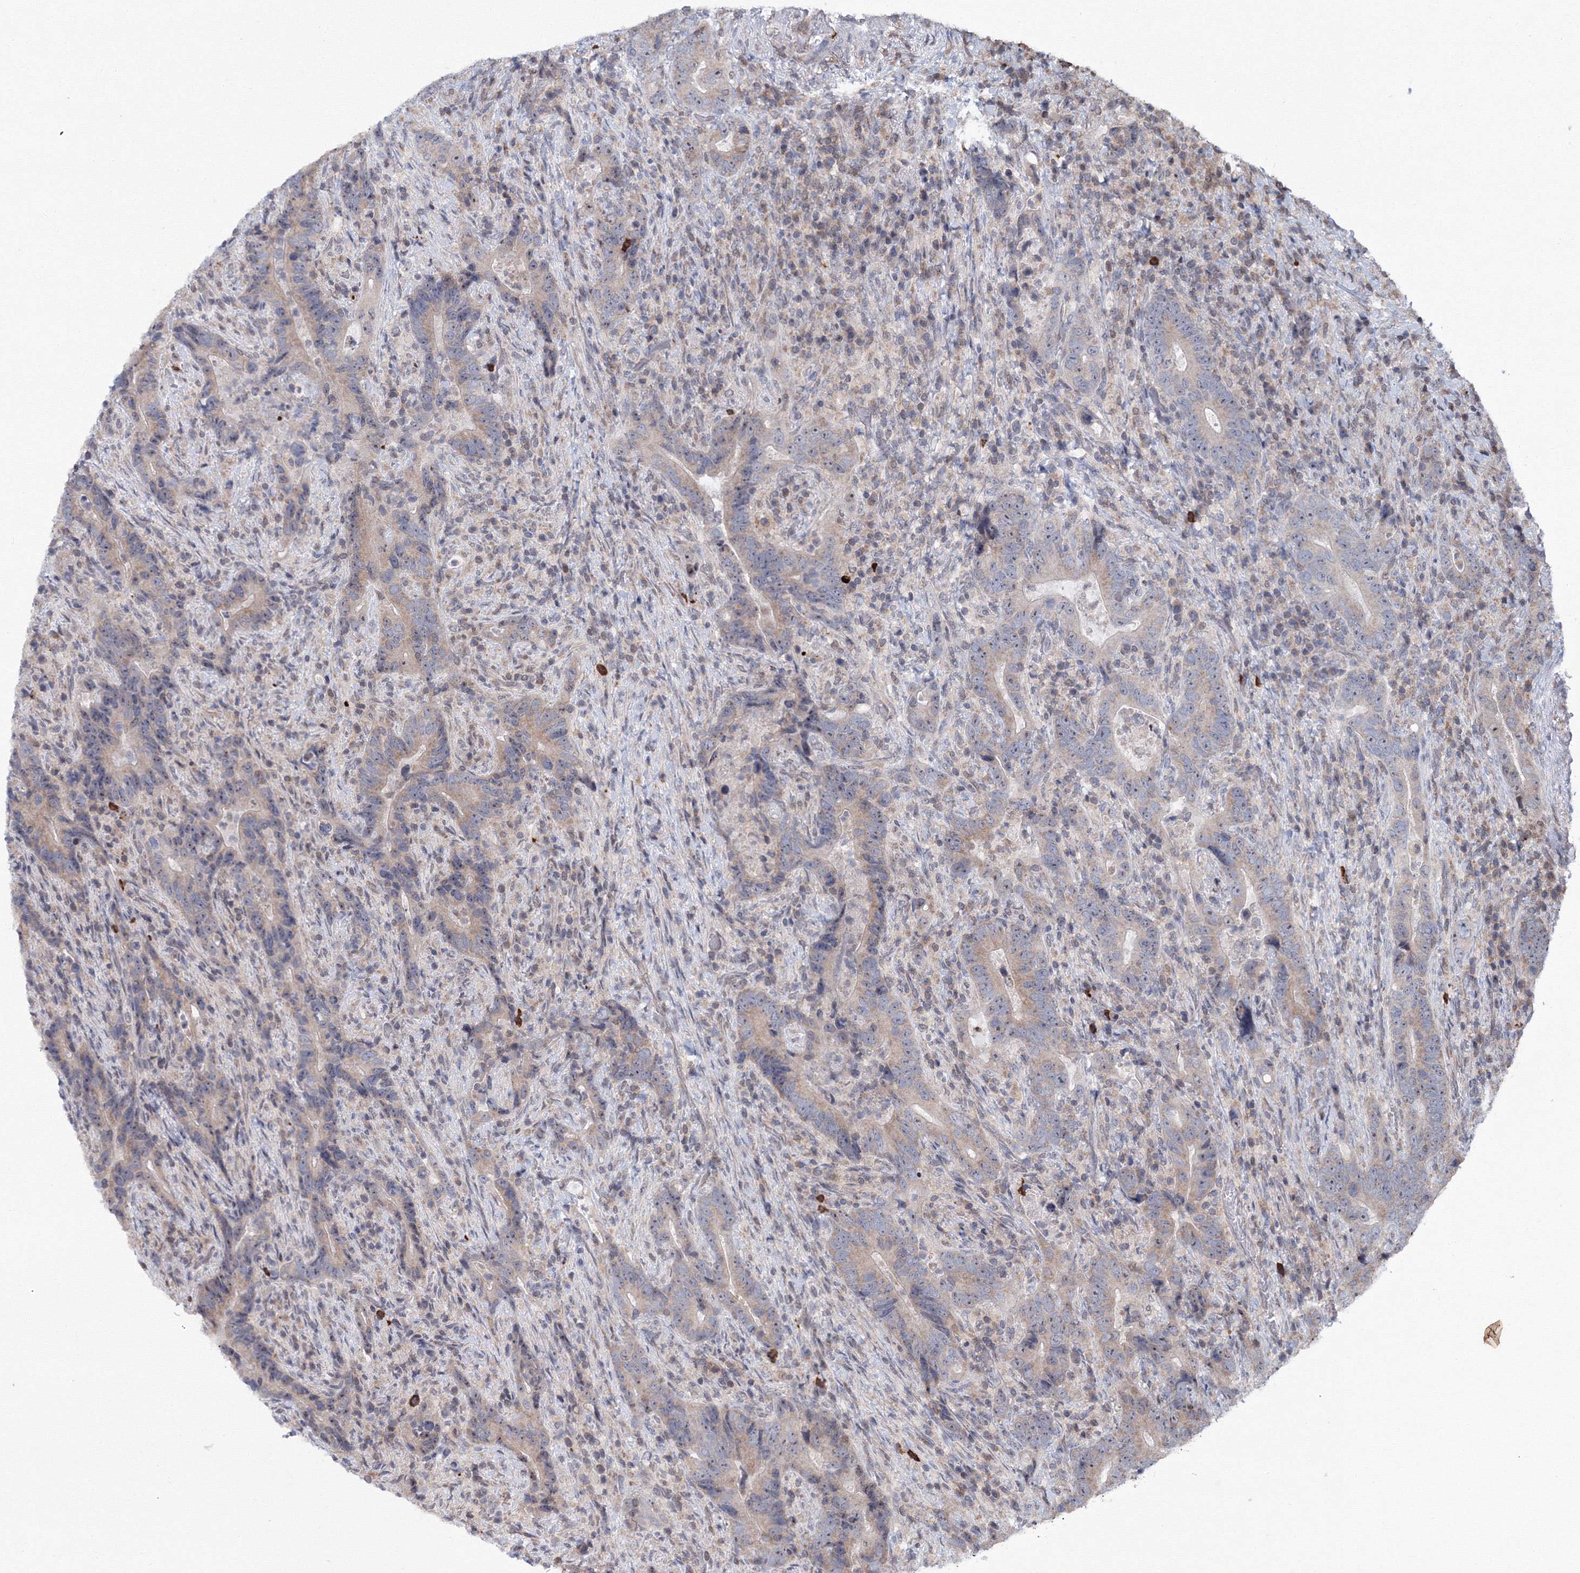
{"staining": {"intensity": "weak", "quantity": "<25%", "location": "cytoplasmic/membranous"}, "tissue": "colorectal cancer", "cell_type": "Tumor cells", "image_type": "cancer", "snomed": [{"axis": "morphology", "description": "Adenocarcinoma, NOS"}, {"axis": "topography", "description": "Colon"}], "caption": "This is a photomicrograph of immunohistochemistry staining of colorectal adenocarcinoma, which shows no expression in tumor cells. (DAB (3,3'-diaminobenzidine) immunohistochemistry (IHC), high magnification).", "gene": "MKRN2", "patient": {"sex": "female", "age": 75}}